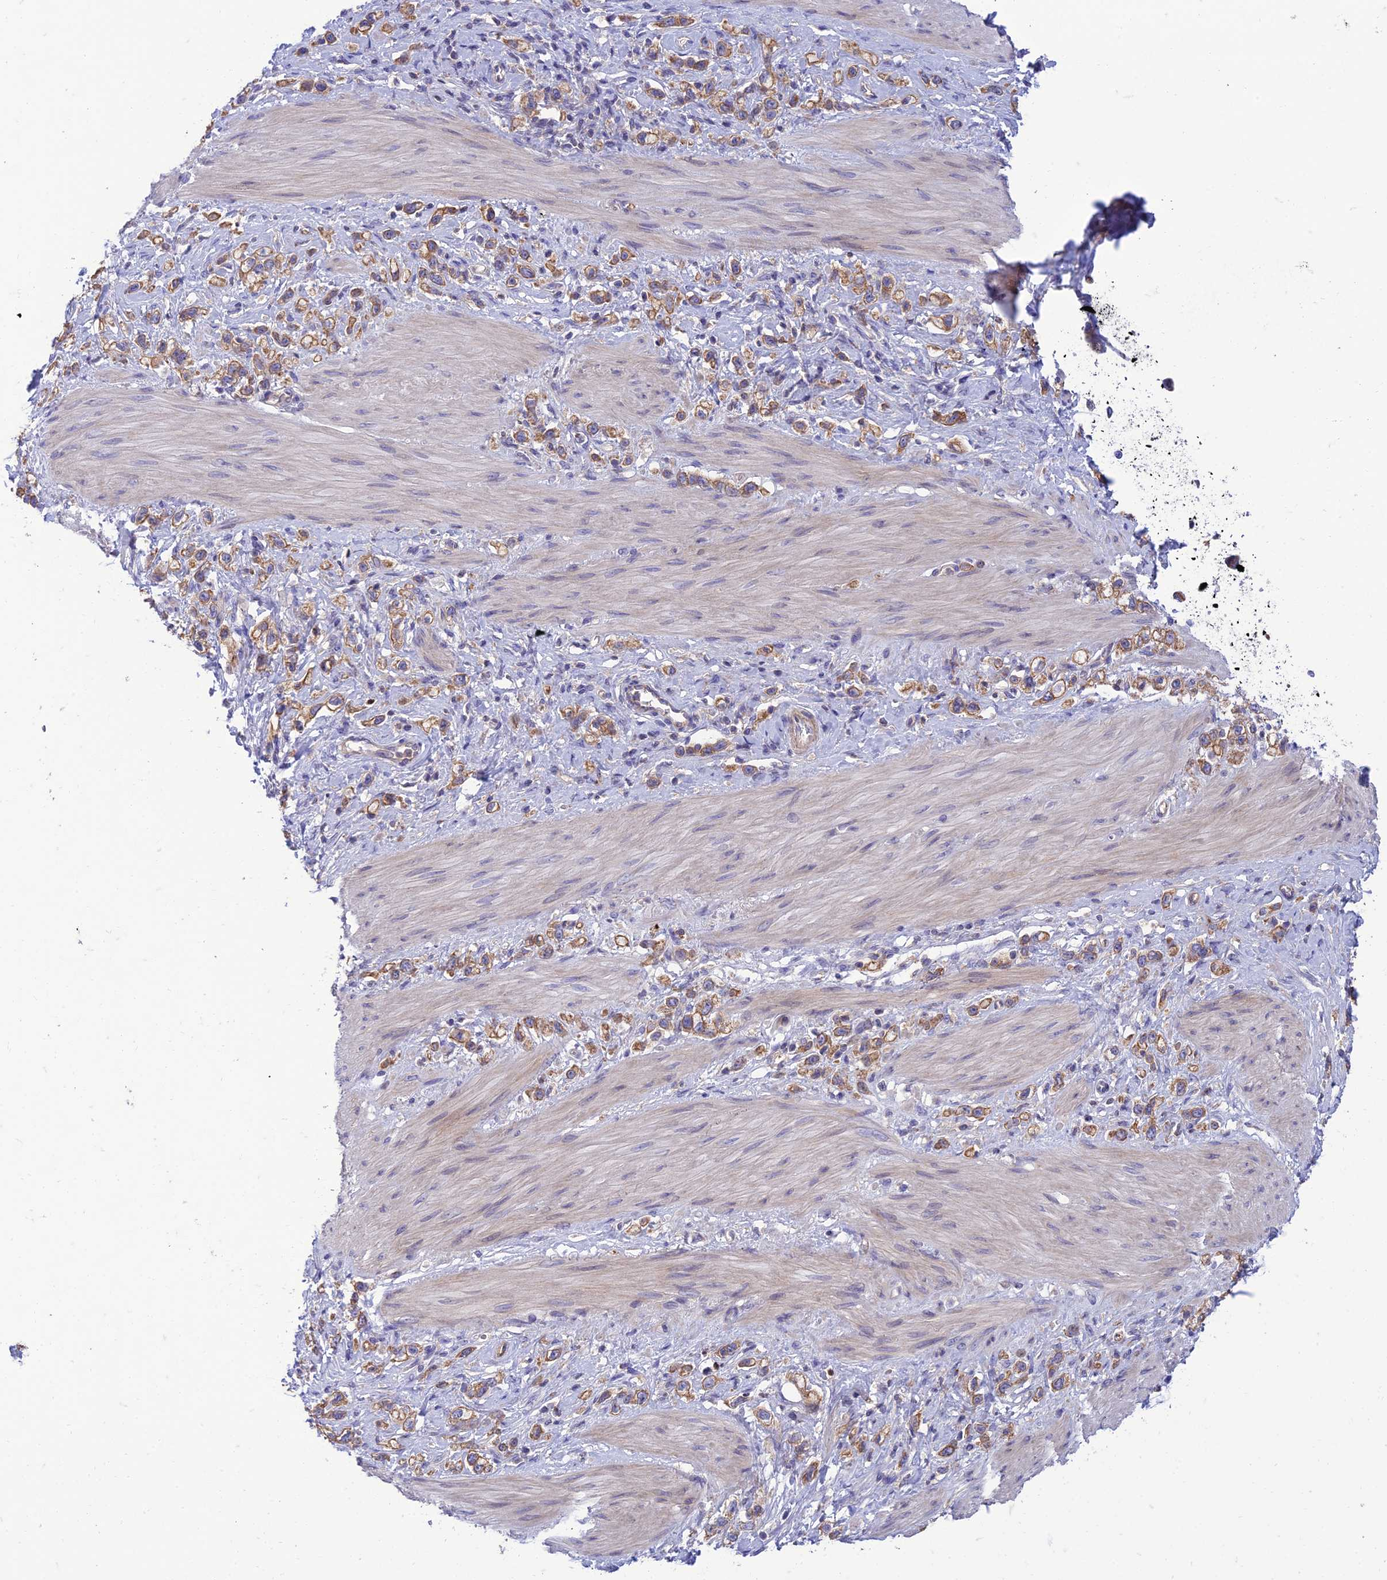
{"staining": {"intensity": "moderate", "quantity": ">75%", "location": "cytoplasmic/membranous"}, "tissue": "stomach cancer", "cell_type": "Tumor cells", "image_type": "cancer", "snomed": [{"axis": "morphology", "description": "Adenocarcinoma, NOS"}, {"axis": "topography", "description": "Stomach"}], "caption": "Brown immunohistochemical staining in human stomach cancer (adenocarcinoma) demonstrates moderate cytoplasmic/membranous expression in approximately >75% of tumor cells.", "gene": "IRAK3", "patient": {"sex": "female", "age": 65}}